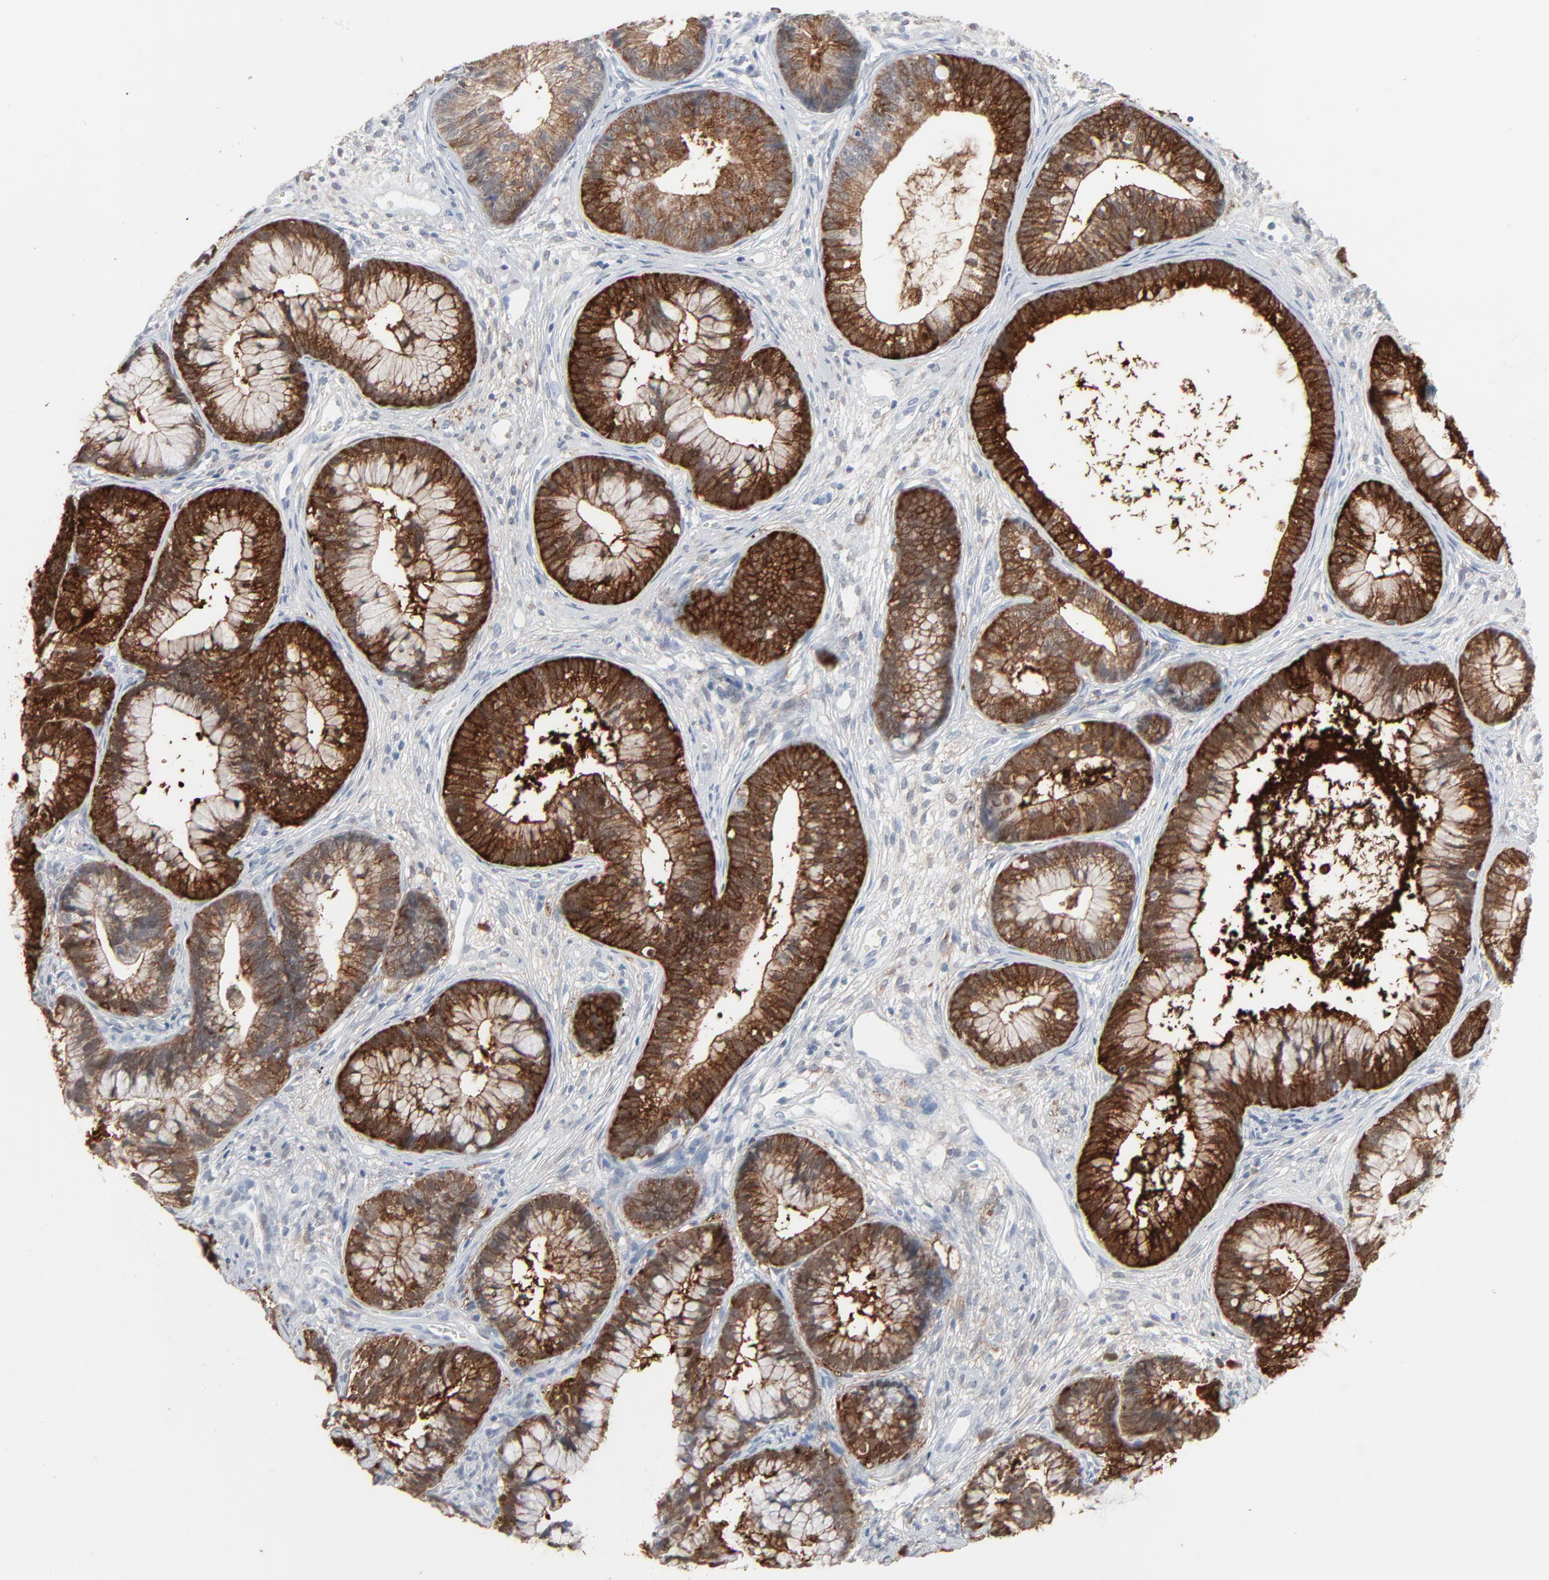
{"staining": {"intensity": "strong", "quantity": ">75%", "location": "cytoplasmic/membranous"}, "tissue": "cervical cancer", "cell_type": "Tumor cells", "image_type": "cancer", "snomed": [{"axis": "morphology", "description": "Adenocarcinoma, NOS"}, {"axis": "topography", "description": "Cervix"}], "caption": "Tumor cells reveal high levels of strong cytoplasmic/membranous positivity in approximately >75% of cells in cervical adenocarcinoma.", "gene": "PHGDH", "patient": {"sex": "female", "age": 44}}